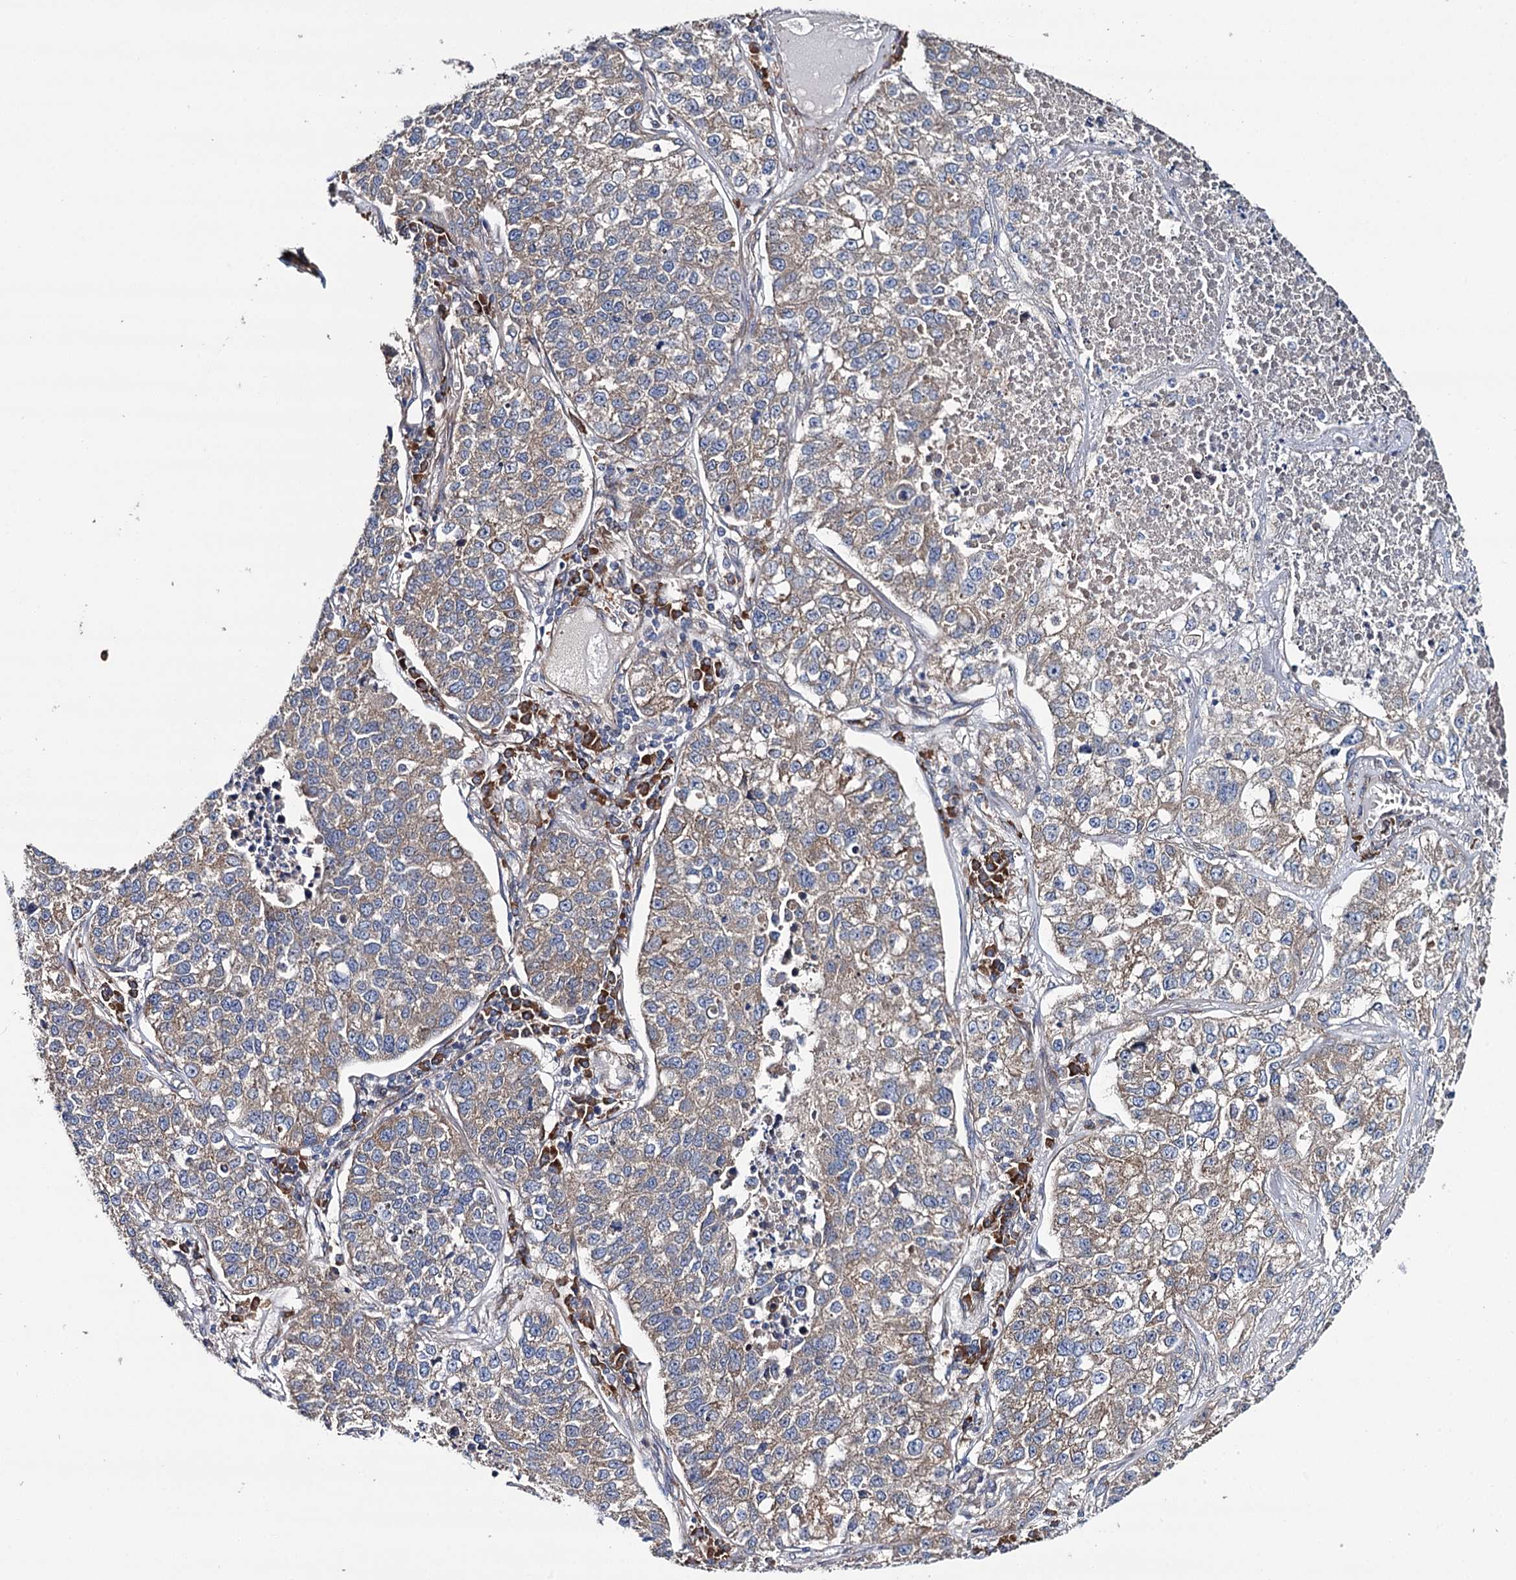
{"staining": {"intensity": "weak", "quantity": "25%-75%", "location": "cytoplasmic/membranous"}, "tissue": "lung cancer", "cell_type": "Tumor cells", "image_type": "cancer", "snomed": [{"axis": "morphology", "description": "Adenocarcinoma, NOS"}, {"axis": "topography", "description": "Lung"}], "caption": "Human lung adenocarcinoma stained for a protein (brown) shows weak cytoplasmic/membranous positive expression in approximately 25%-75% of tumor cells.", "gene": "SPATS2", "patient": {"sex": "male", "age": 49}}